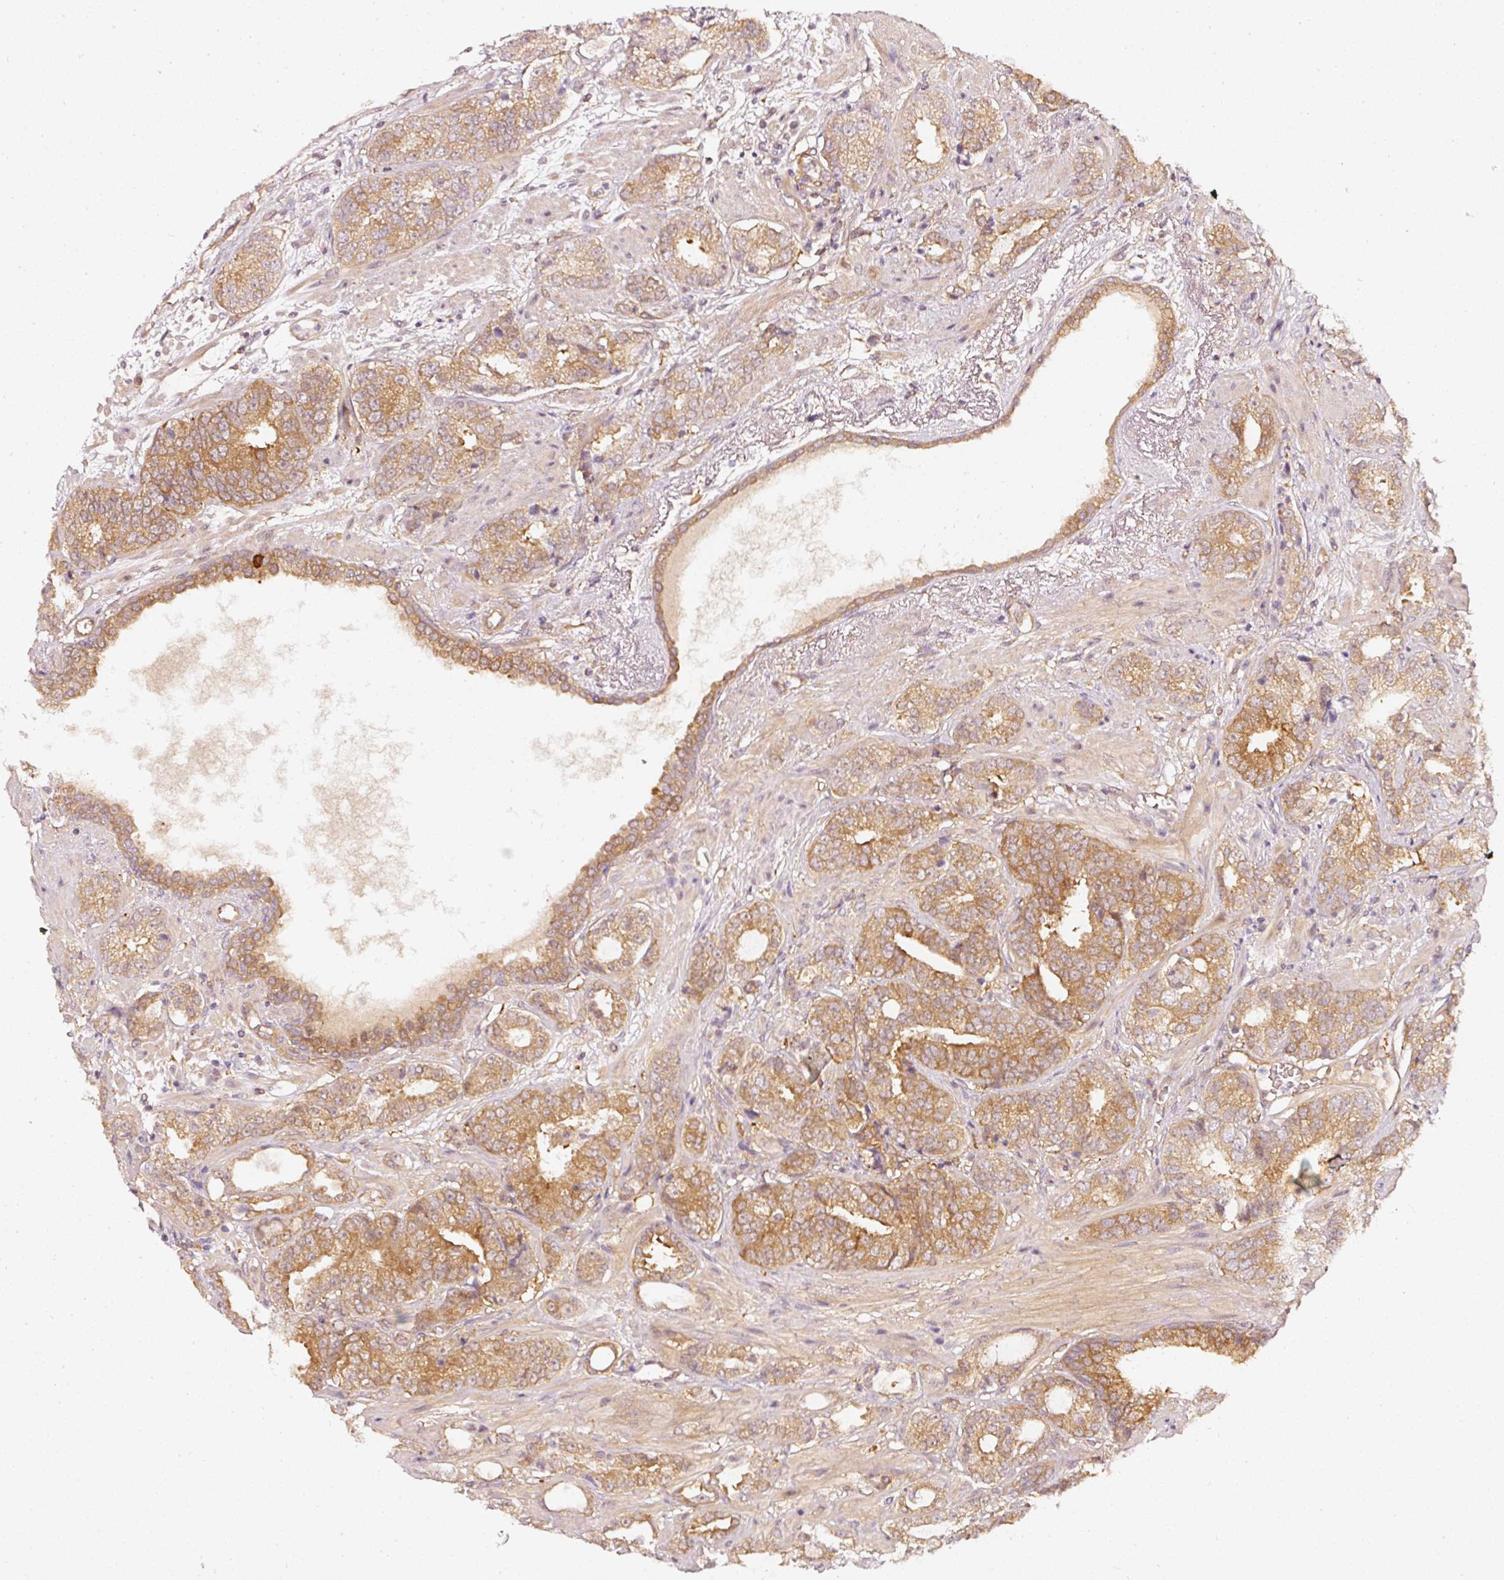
{"staining": {"intensity": "moderate", "quantity": ">75%", "location": "cytoplasmic/membranous"}, "tissue": "prostate cancer", "cell_type": "Tumor cells", "image_type": "cancer", "snomed": [{"axis": "morphology", "description": "Adenocarcinoma, High grade"}, {"axis": "topography", "description": "Prostate"}], "caption": "This is a micrograph of immunohistochemistry (IHC) staining of high-grade adenocarcinoma (prostate), which shows moderate staining in the cytoplasmic/membranous of tumor cells.", "gene": "ASMTL", "patient": {"sex": "male", "age": 71}}